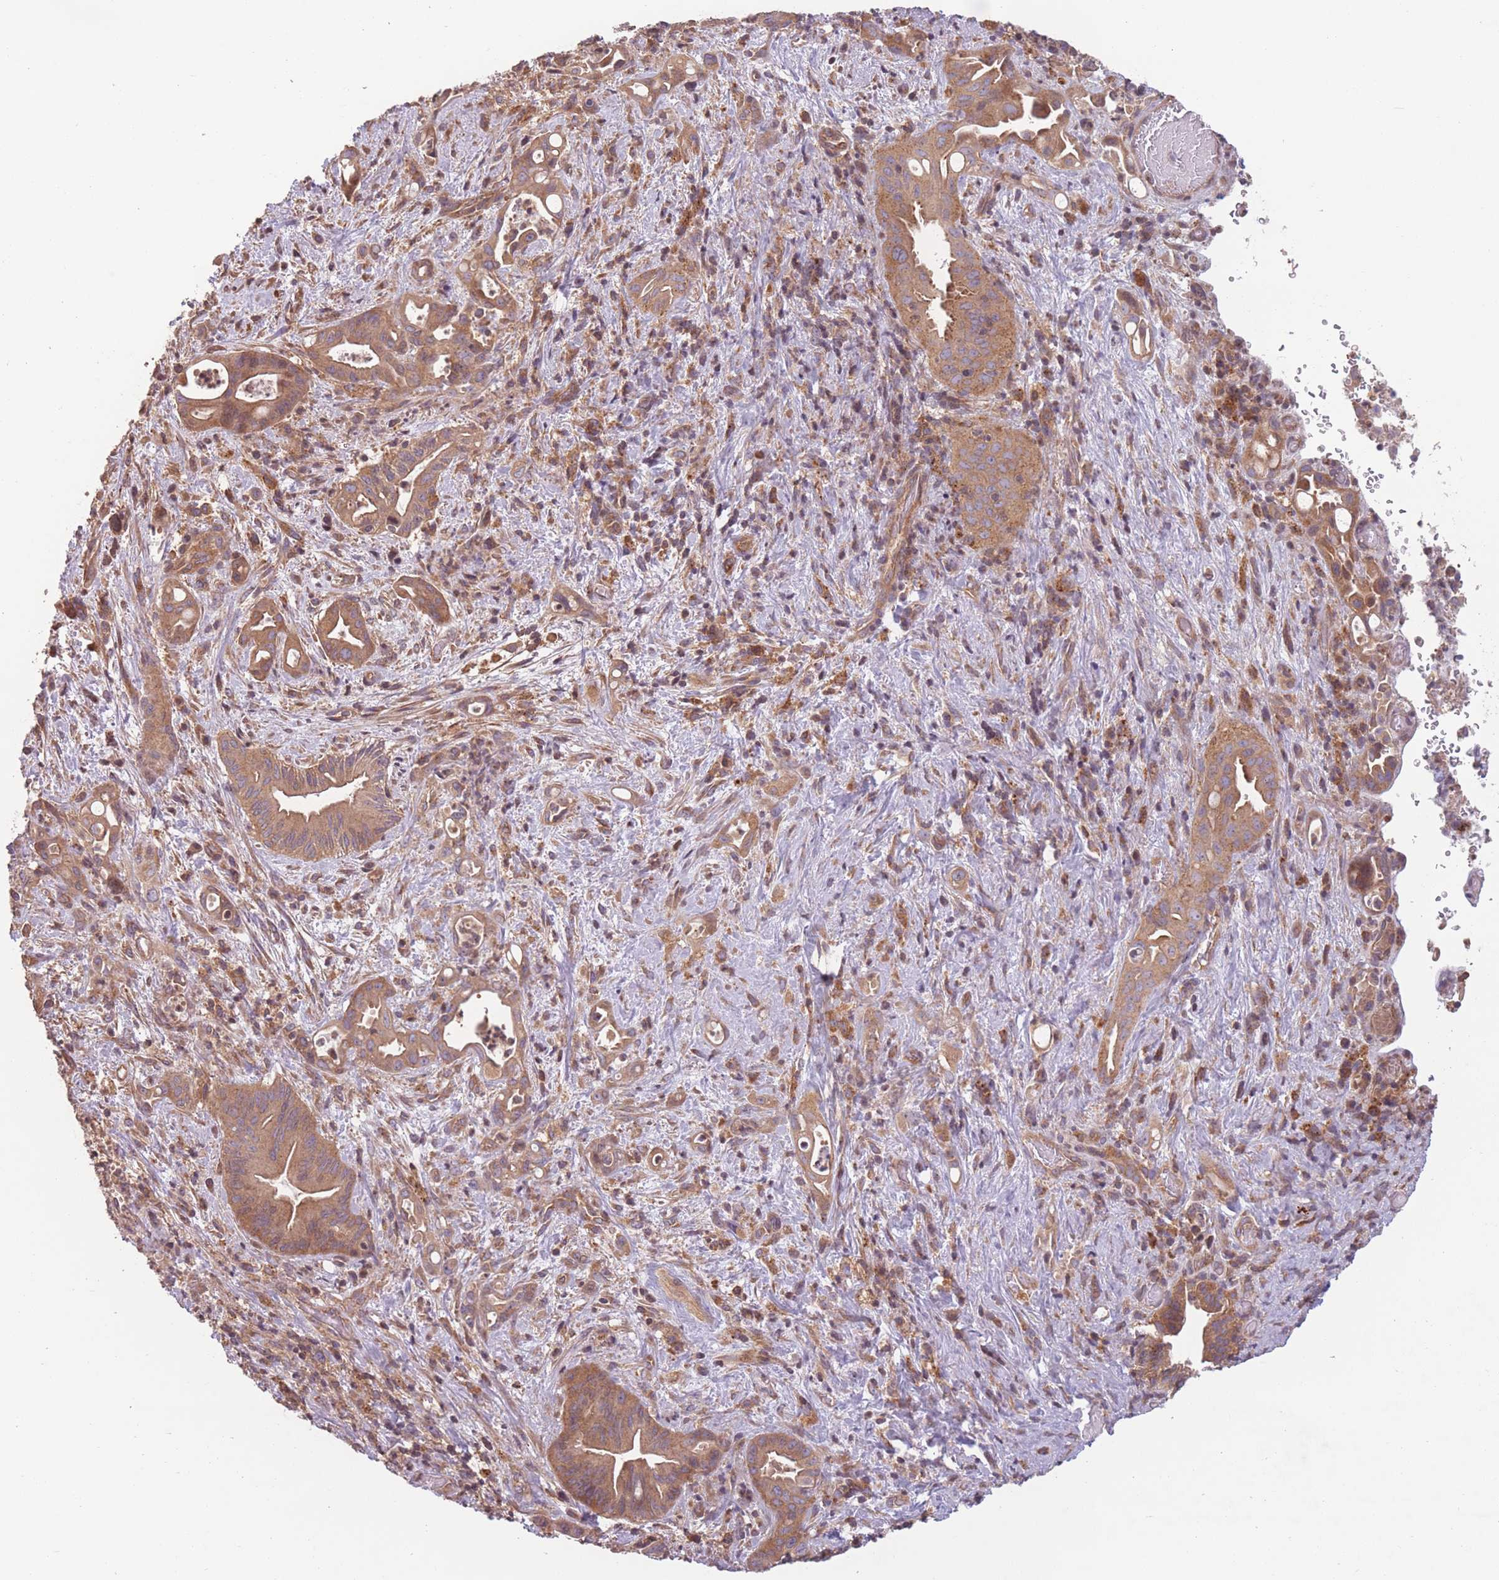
{"staining": {"intensity": "moderate", "quantity": ">75%", "location": "cytoplasmic/membranous"}, "tissue": "liver cancer", "cell_type": "Tumor cells", "image_type": "cancer", "snomed": [{"axis": "morphology", "description": "Cholangiocarcinoma"}, {"axis": "topography", "description": "Liver"}], "caption": "Immunohistochemical staining of human liver cancer (cholangiocarcinoma) reveals medium levels of moderate cytoplasmic/membranous protein expression in about >75% of tumor cells.", "gene": "WASHC2A", "patient": {"sex": "female", "age": 68}}